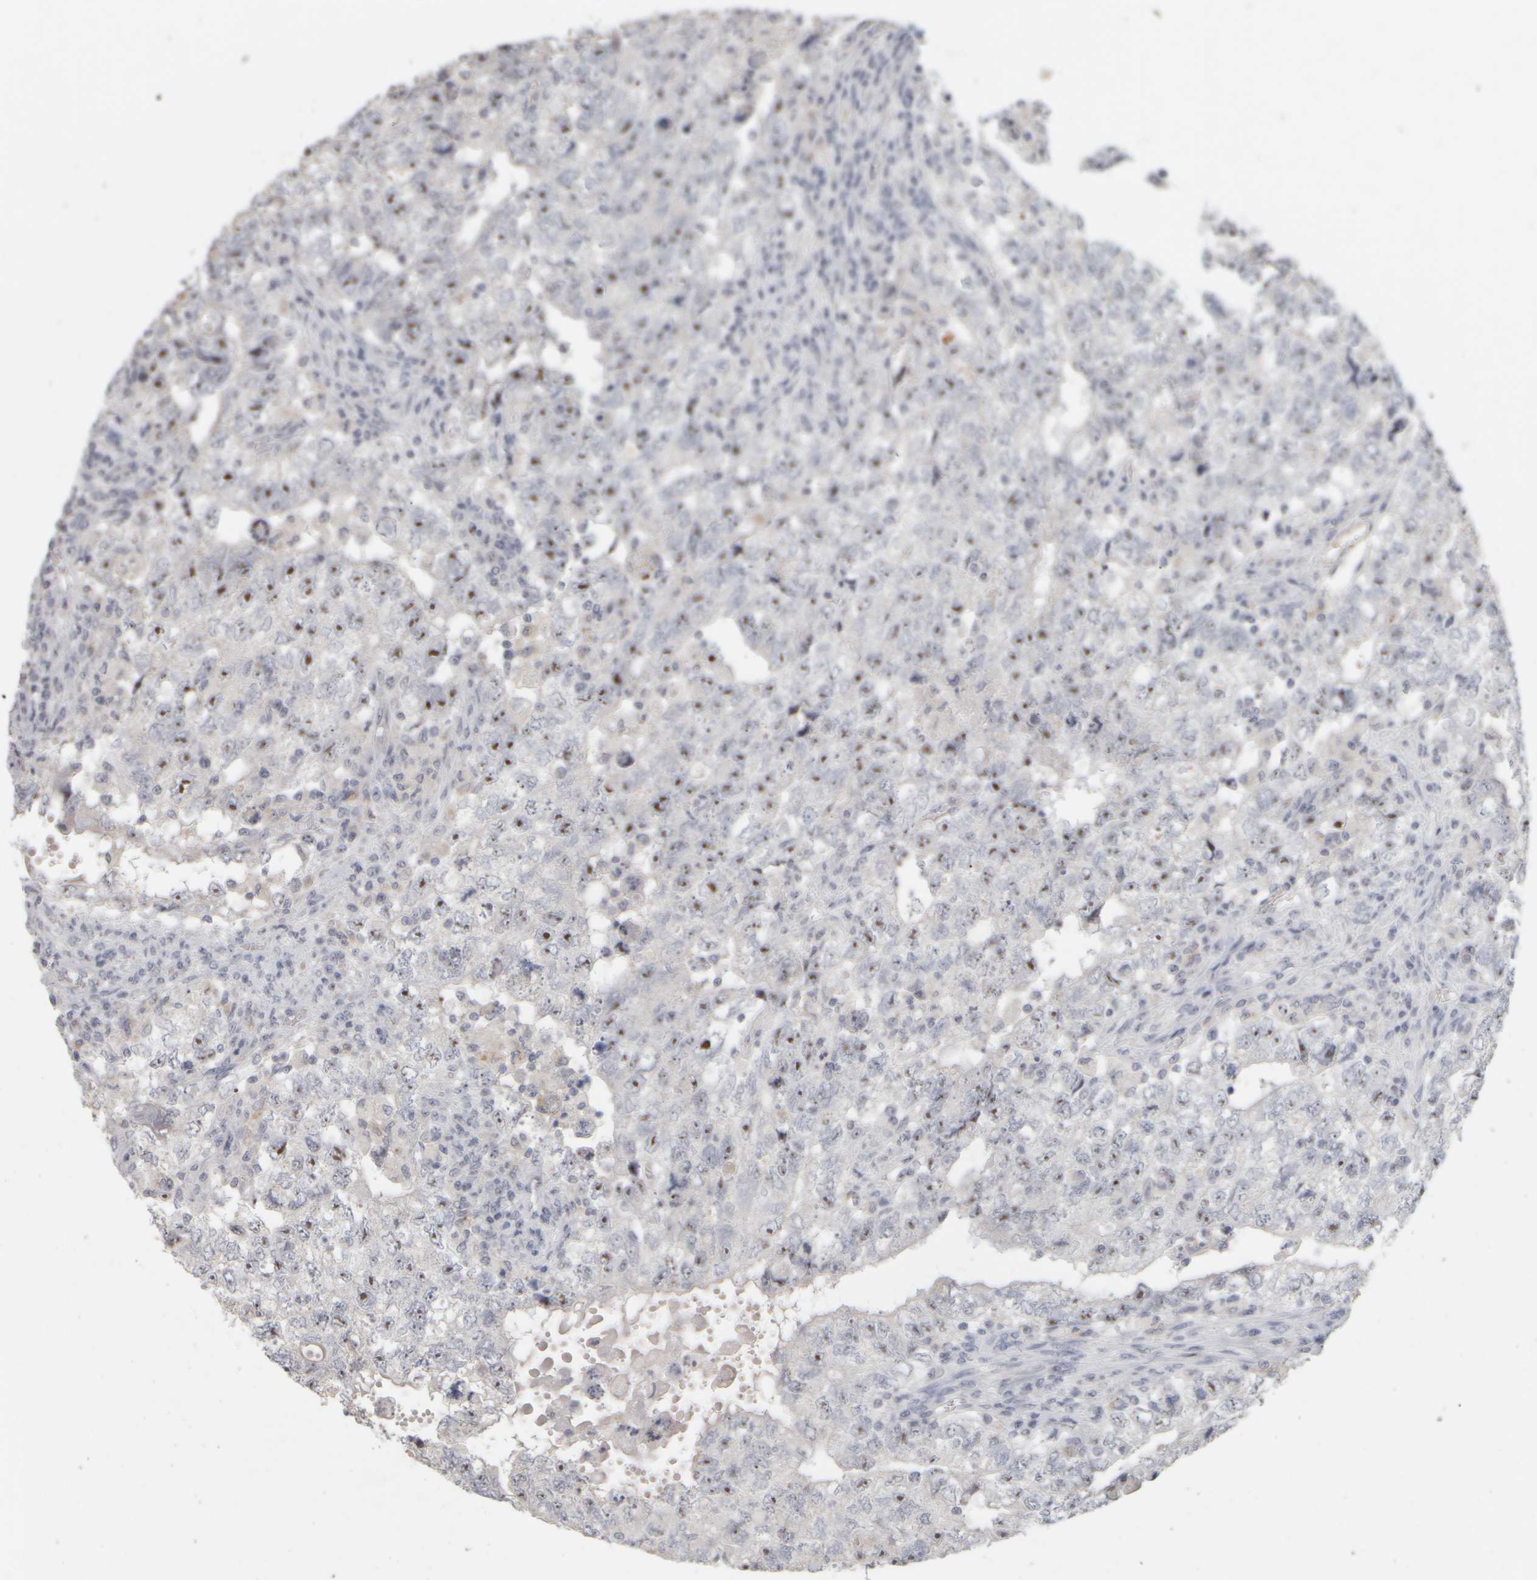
{"staining": {"intensity": "strong", "quantity": ">75%", "location": "nuclear"}, "tissue": "testis cancer", "cell_type": "Tumor cells", "image_type": "cancer", "snomed": [{"axis": "morphology", "description": "Carcinoma, Embryonal, NOS"}, {"axis": "topography", "description": "Testis"}], "caption": "Immunohistochemistry image of neoplastic tissue: testis cancer stained using IHC displays high levels of strong protein expression localized specifically in the nuclear of tumor cells, appearing as a nuclear brown color.", "gene": "DCXR", "patient": {"sex": "male", "age": 36}}